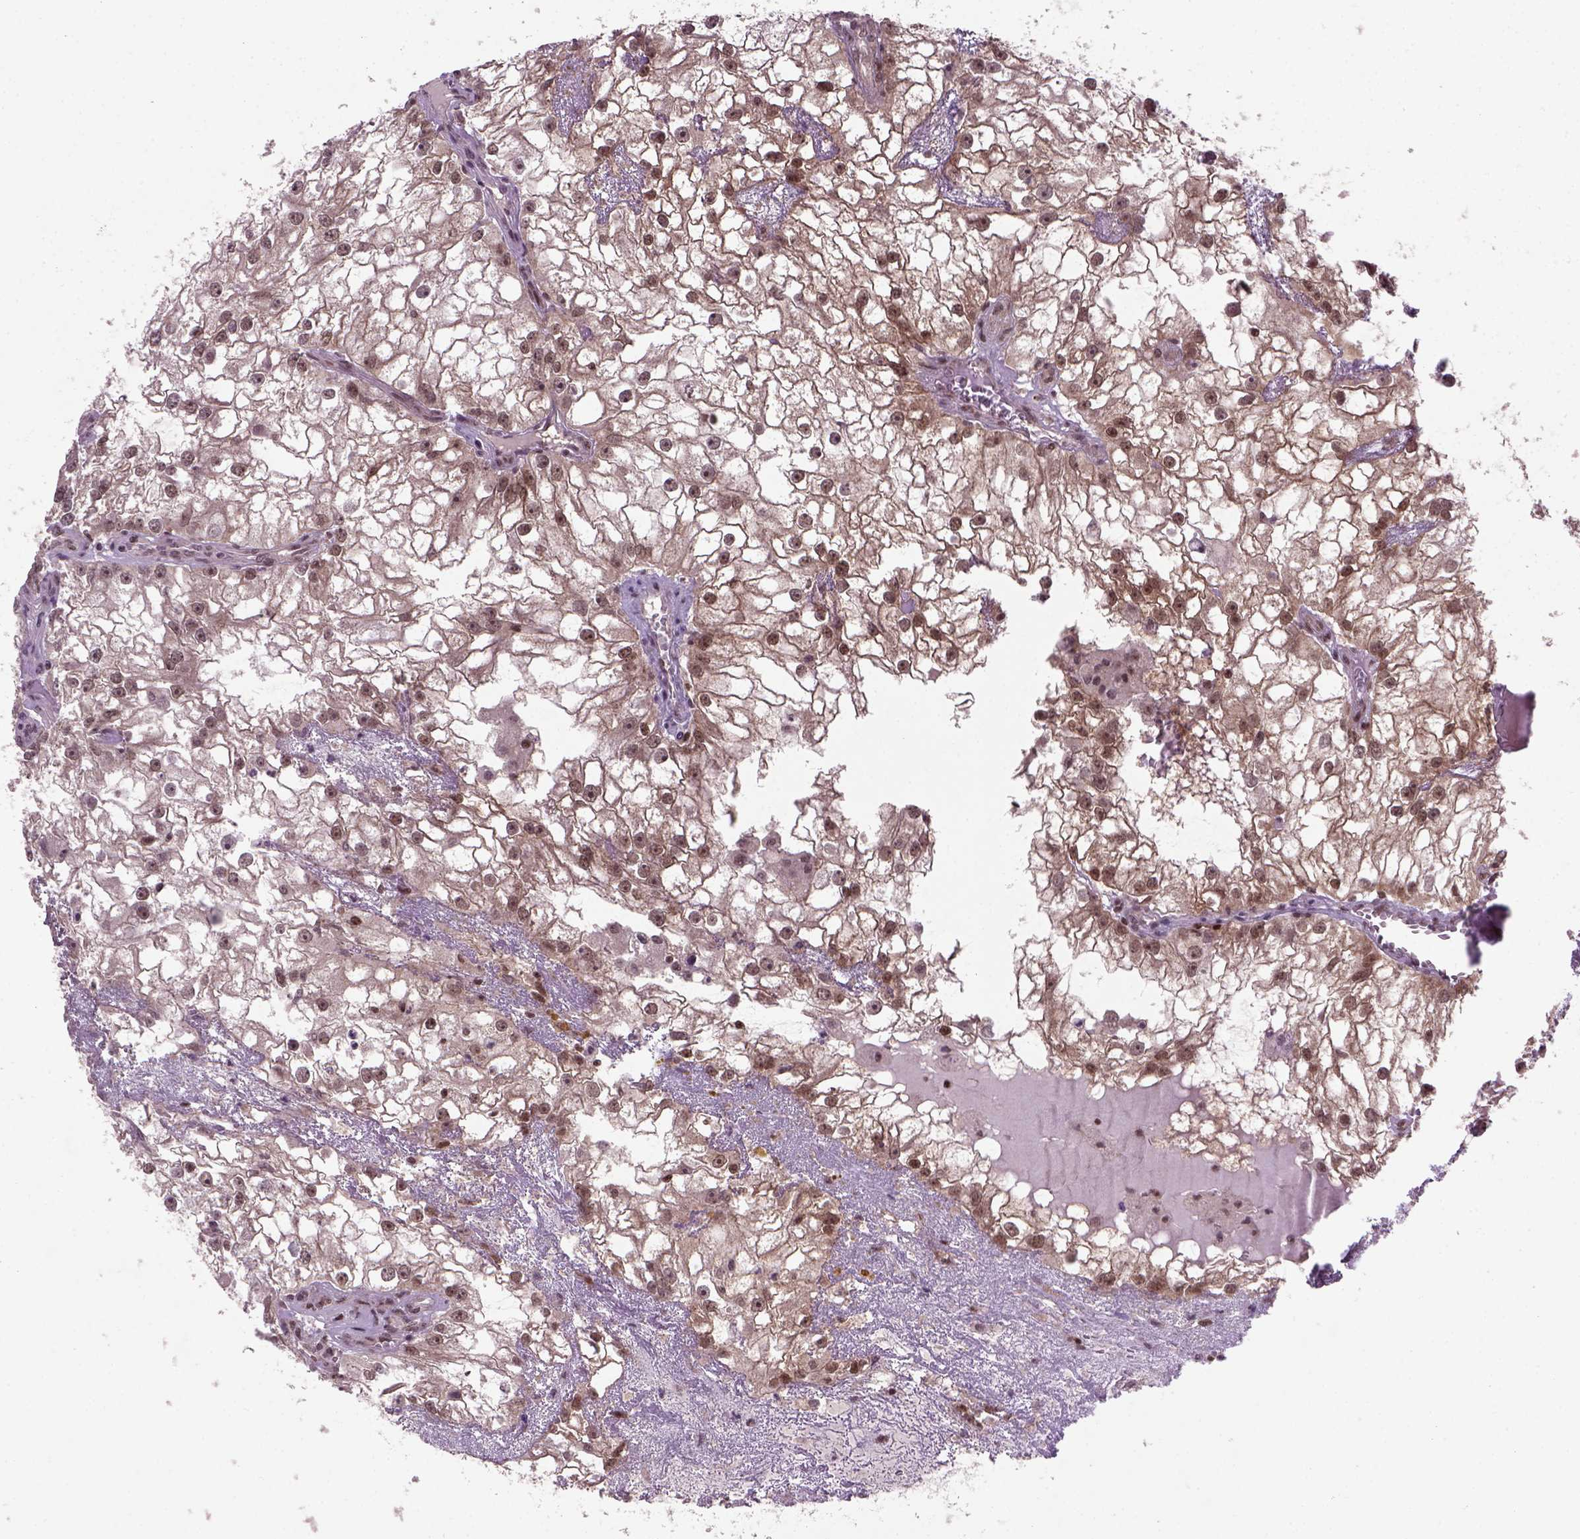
{"staining": {"intensity": "moderate", "quantity": "25%-75%", "location": "nuclear"}, "tissue": "renal cancer", "cell_type": "Tumor cells", "image_type": "cancer", "snomed": [{"axis": "morphology", "description": "Adenocarcinoma, NOS"}, {"axis": "topography", "description": "Kidney"}], "caption": "Immunohistochemical staining of renal cancer shows medium levels of moderate nuclear protein positivity in about 25%-75% of tumor cells.", "gene": "MGMT", "patient": {"sex": "male", "age": 59}}